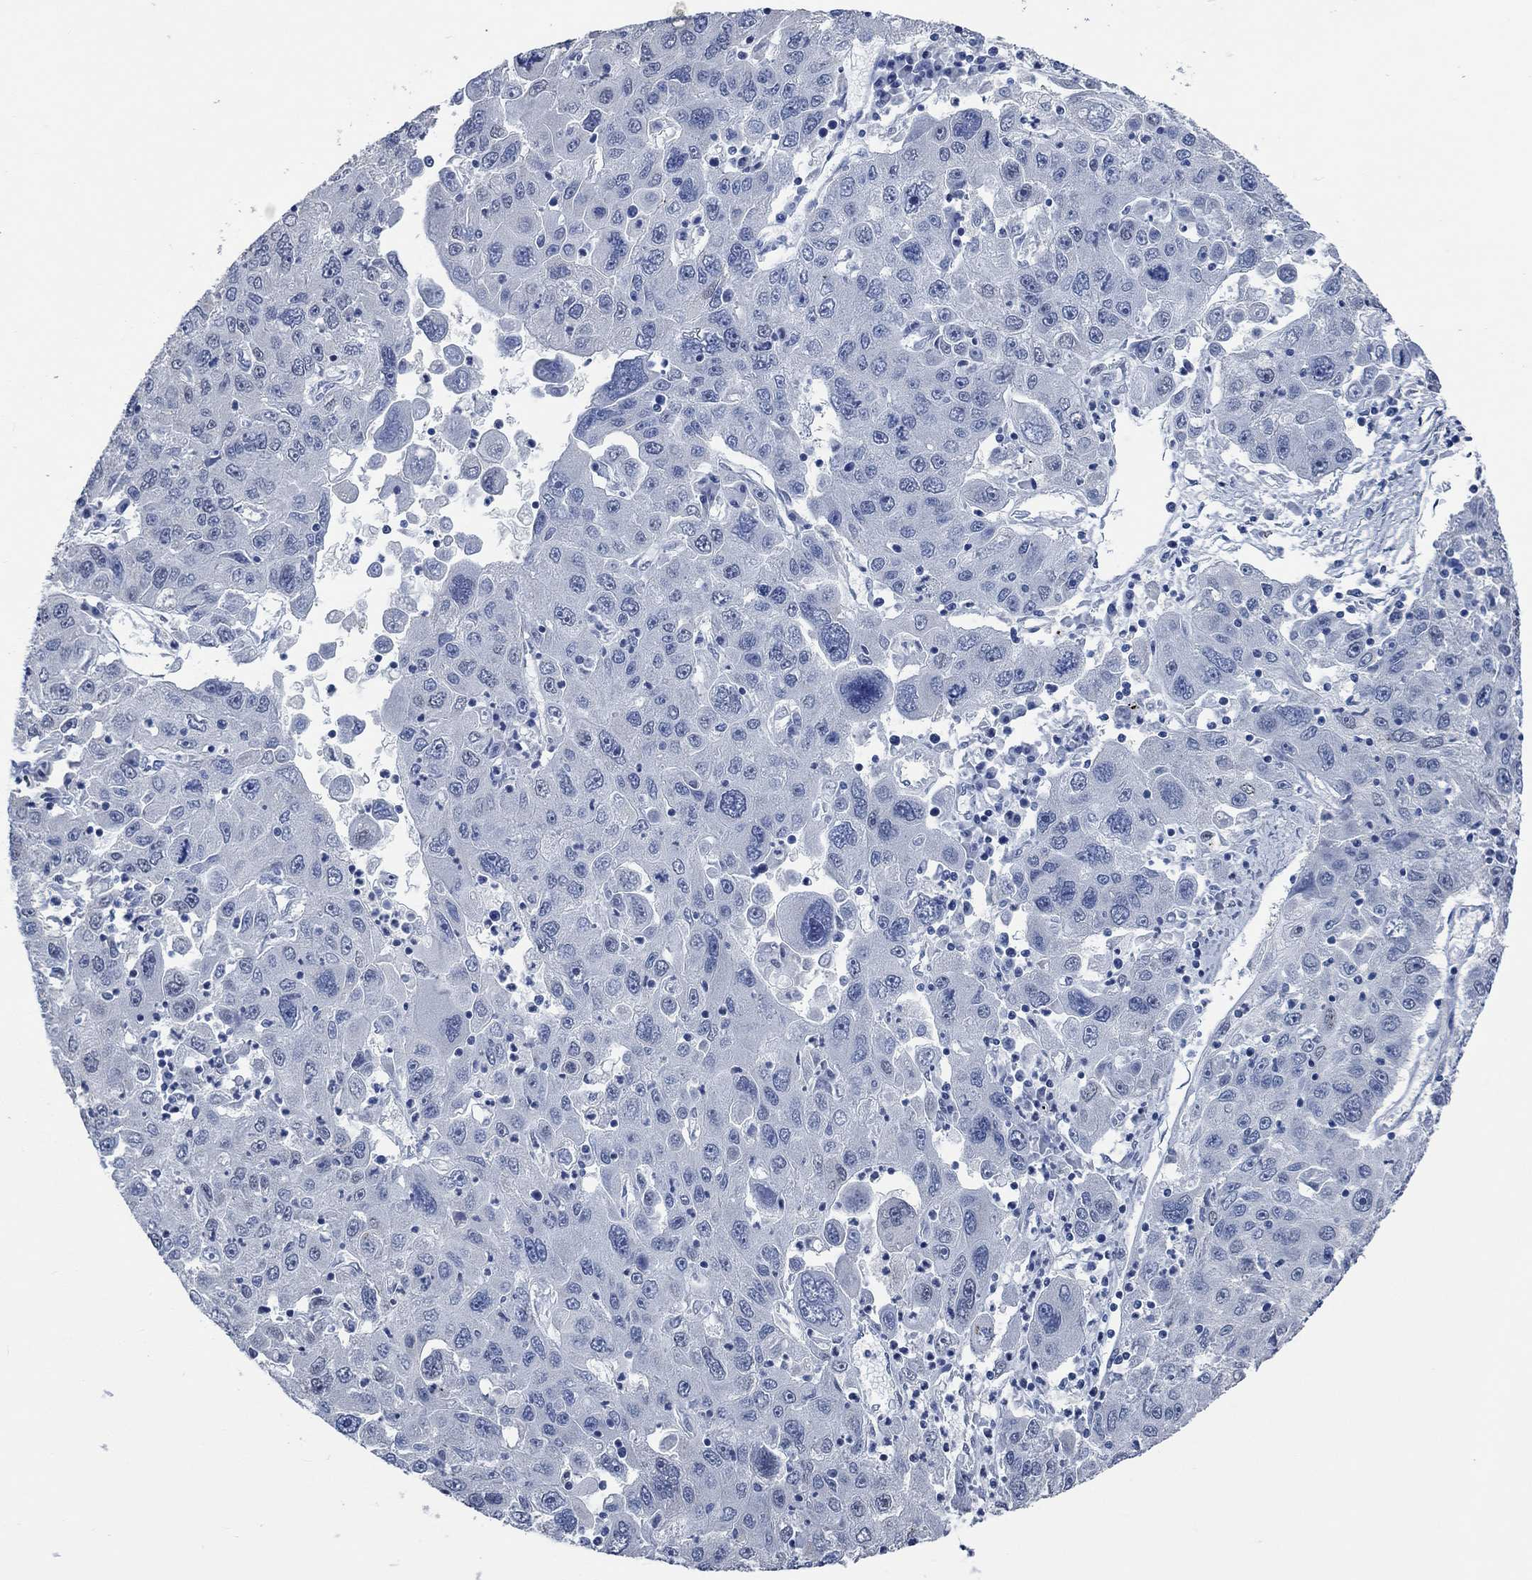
{"staining": {"intensity": "negative", "quantity": "none", "location": "none"}, "tissue": "stomach cancer", "cell_type": "Tumor cells", "image_type": "cancer", "snomed": [{"axis": "morphology", "description": "Adenocarcinoma, NOS"}, {"axis": "topography", "description": "Stomach"}], "caption": "A histopathology image of stomach adenocarcinoma stained for a protein exhibits no brown staining in tumor cells. The staining was performed using DAB (3,3'-diaminobenzidine) to visualize the protein expression in brown, while the nuclei were stained in blue with hematoxylin (Magnification: 20x).", "gene": "OBSCN", "patient": {"sex": "male", "age": 56}}